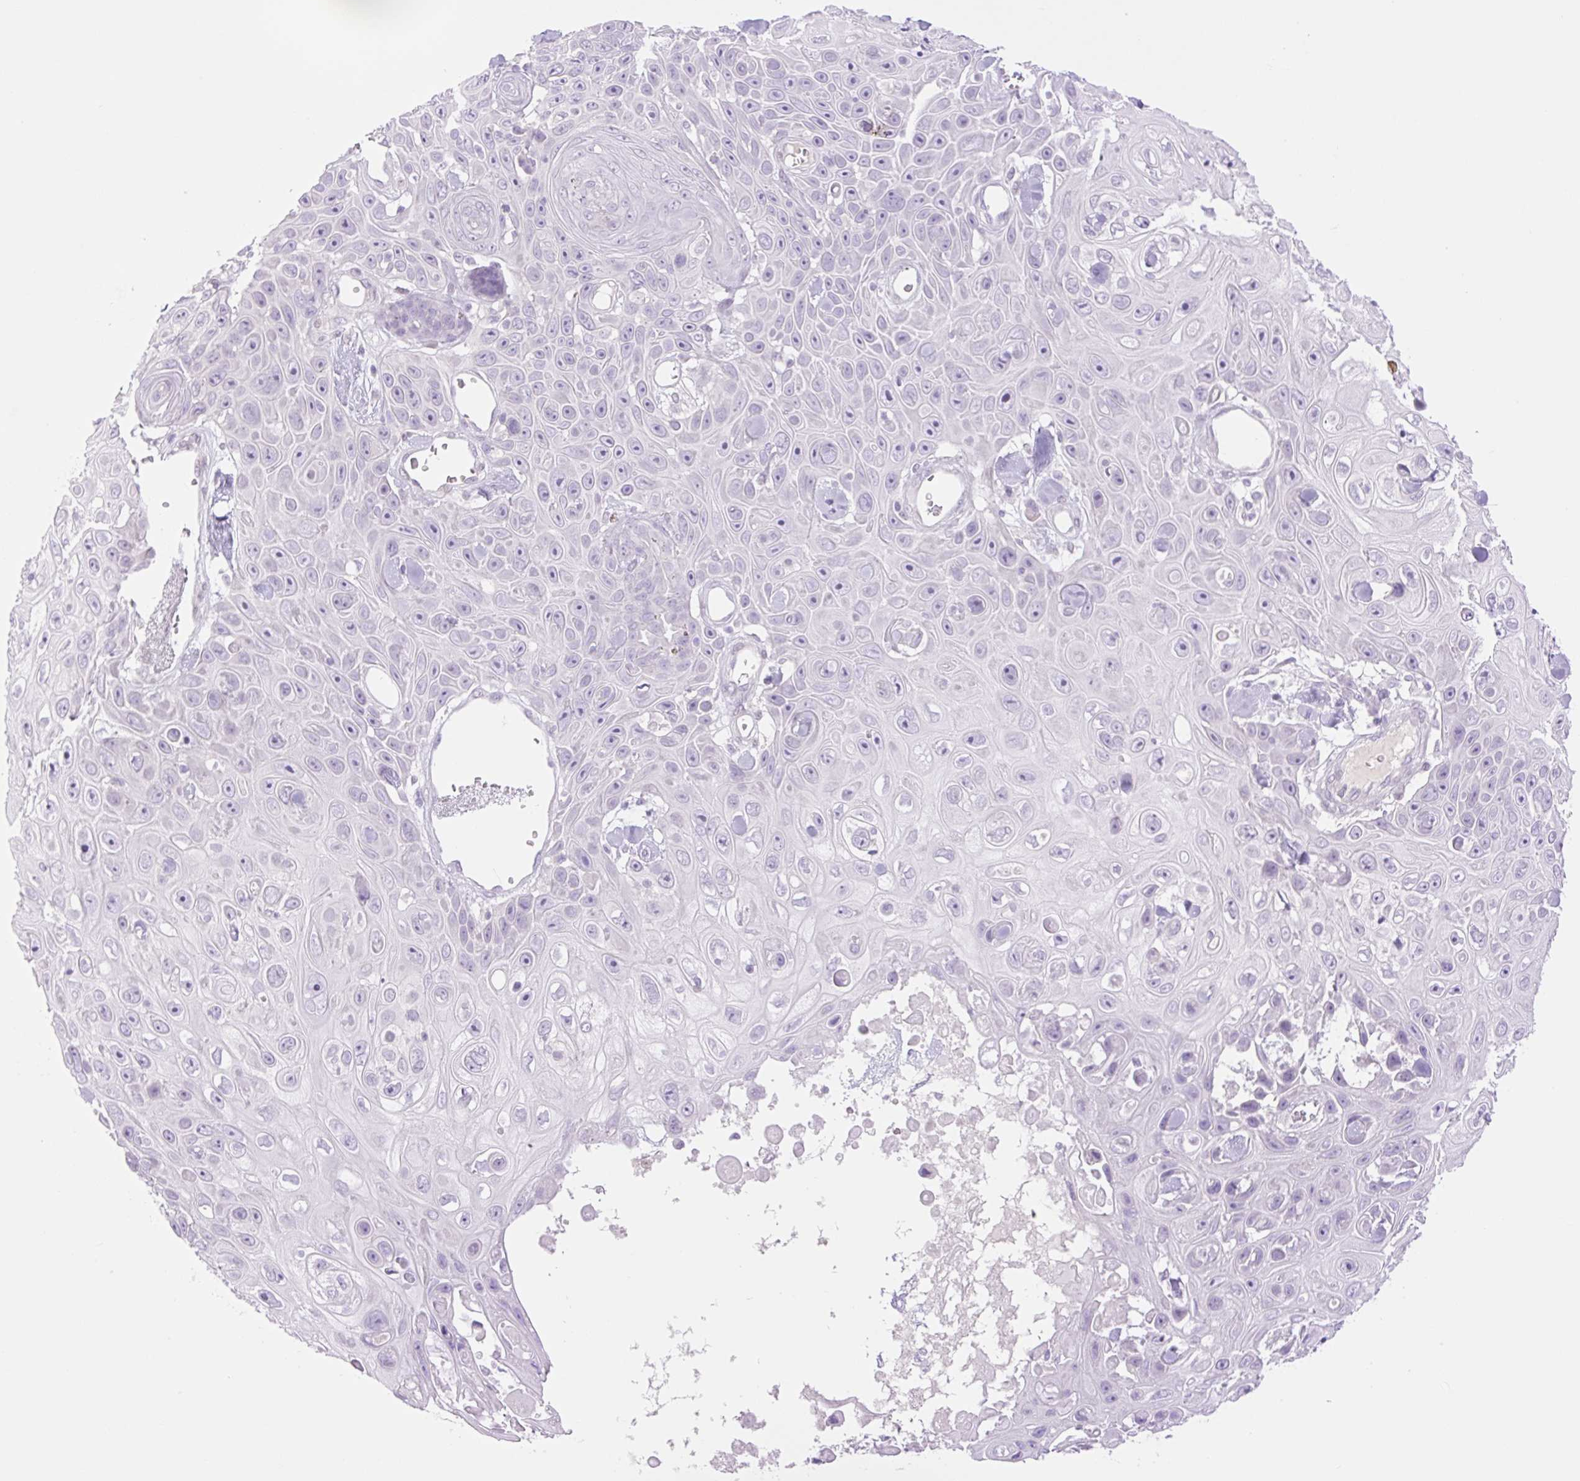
{"staining": {"intensity": "negative", "quantity": "none", "location": "none"}, "tissue": "skin cancer", "cell_type": "Tumor cells", "image_type": "cancer", "snomed": [{"axis": "morphology", "description": "Squamous cell carcinoma, NOS"}, {"axis": "topography", "description": "Skin"}], "caption": "An image of skin squamous cell carcinoma stained for a protein displays no brown staining in tumor cells.", "gene": "TBX15", "patient": {"sex": "male", "age": 82}}